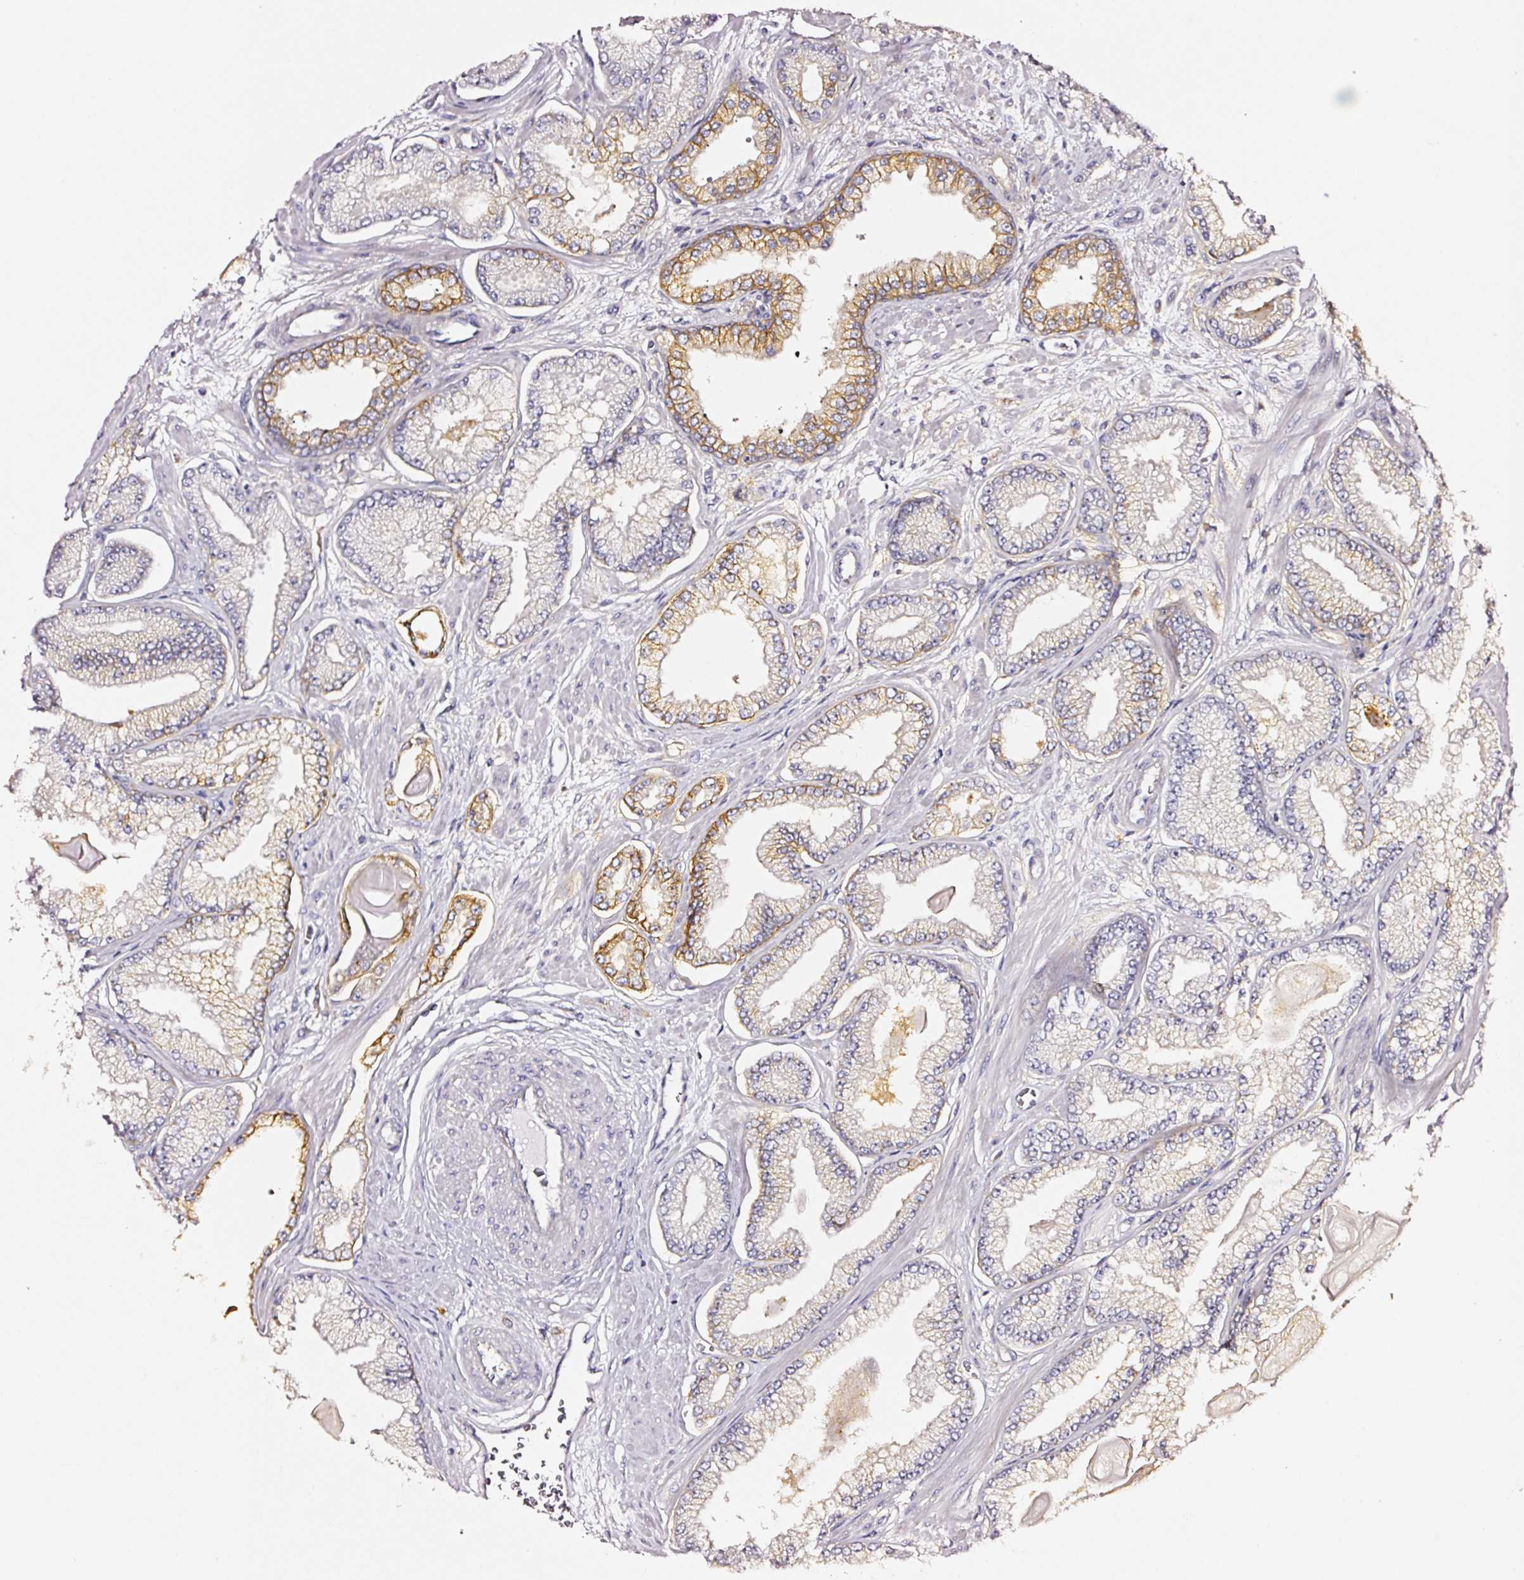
{"staining": {"intensity": "moderate", "quantity": "<25%", "location": "cytoplasmic/membranous"}, "tissue": "prostate cancer", "cell_type": "Tumor cells", "image_type": "cancer", "snomed": [{"axis": "morphology", "description": "Adenocarcinoma, Low grade"}, {"axis": "topography", "description": "Prostate"}], "caption": "Human prostate cancer stained with a brown dye shows moderate cytoplasmic/membranous positive staining in approximately <25% of tumor cells.", "gene": "CD47", "patient": {"sex": "male", "age": 64}}